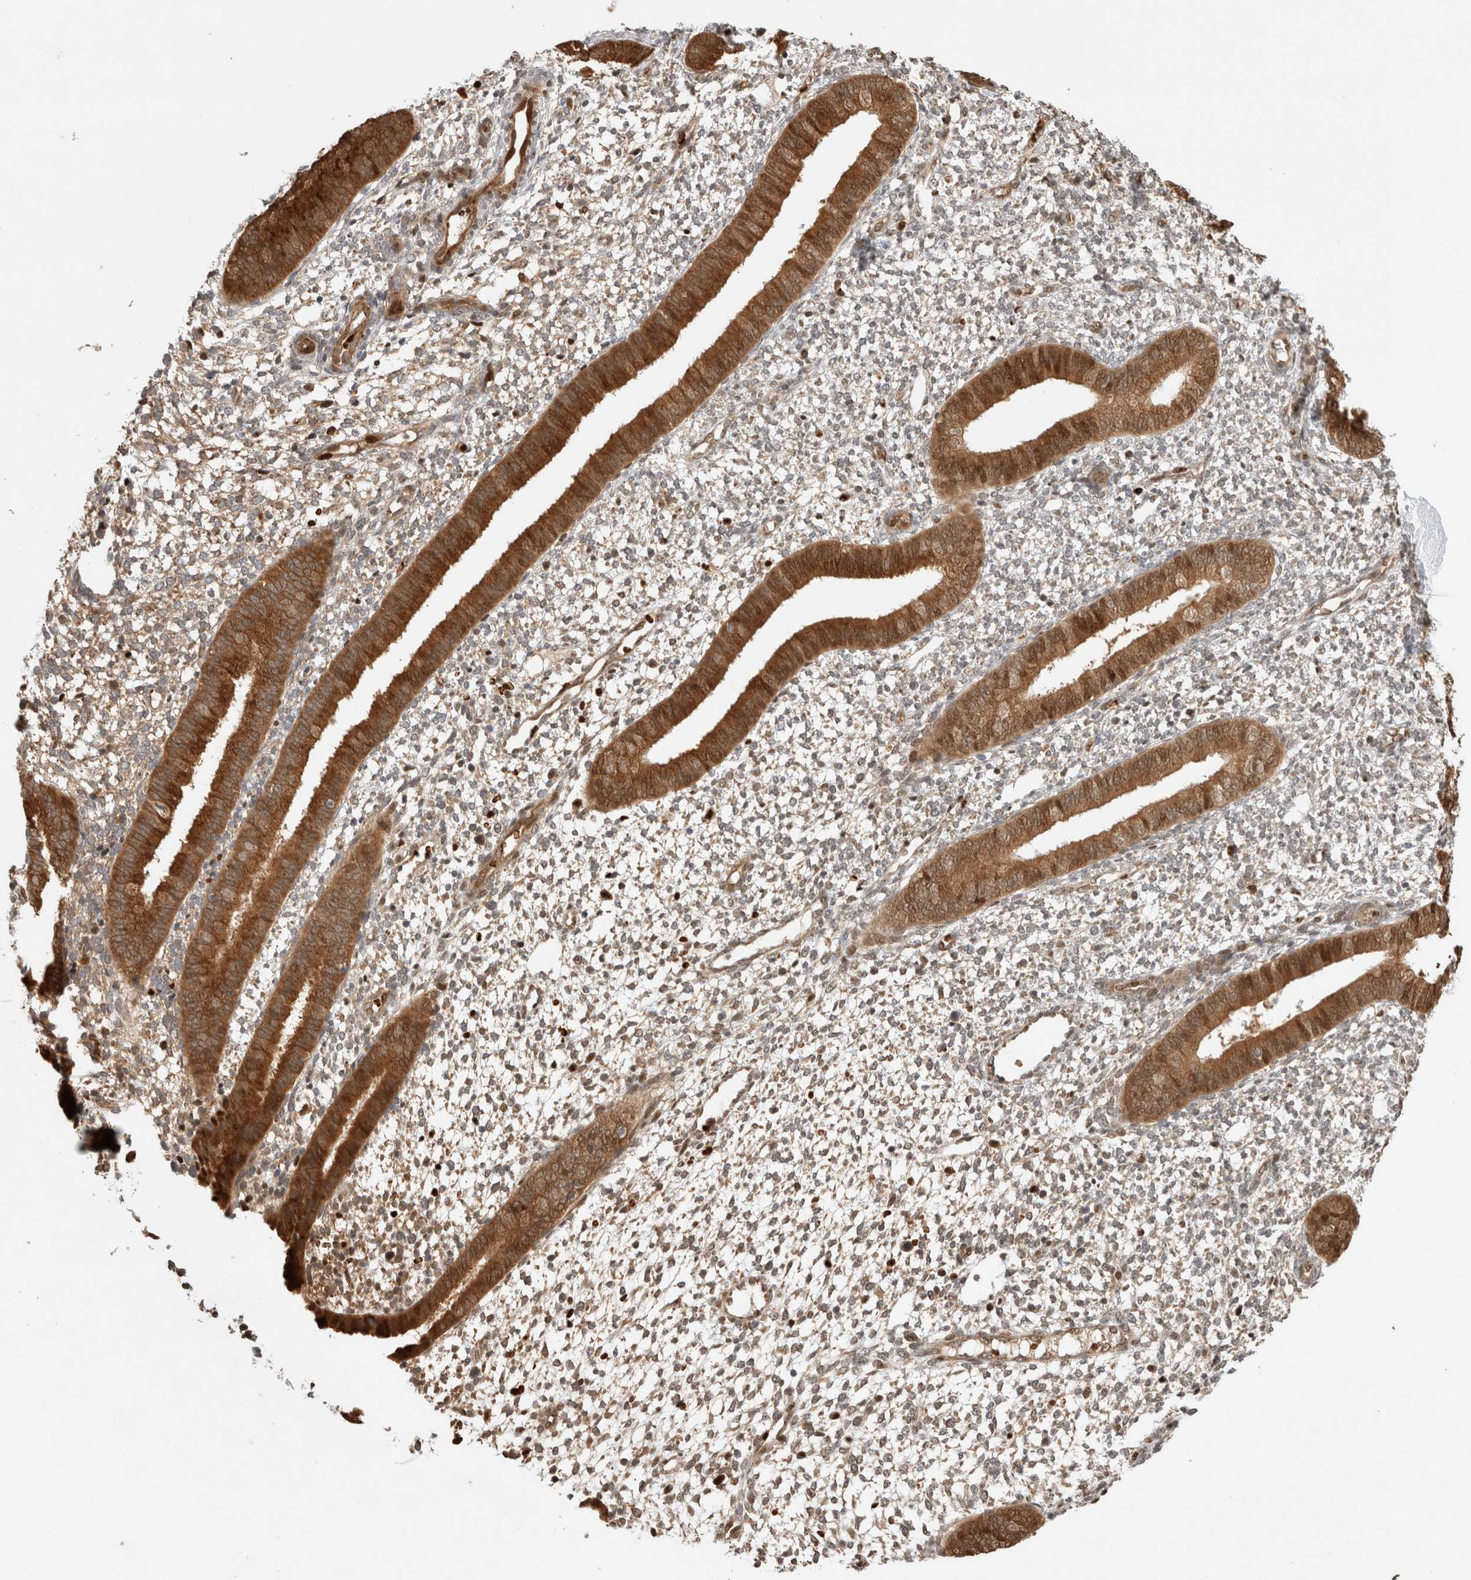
{"staining": {"intensity": "strong", "quantity": "<25%", "location": "cytoplasmic/membranous,nuclear"}, "tissue": "endometrium", "cell_type": "Cells in endometrial stroma", "image_type": "normal", "snomed": [{"axis": "morphology", "description": "Normal tissue, NOS"}, {"axis": "topography", "description": "Endometrium"}], "caption": "Immunohistochemistry (IHC) of unremarkable human endometrium exhibits medium levels of strong cytoplasmic/membranous,nuclear staining in about <25% of cells in endometrial stroma.", "gene": "OTUD6B", "patient": {"sex": "female", "age": 46}}